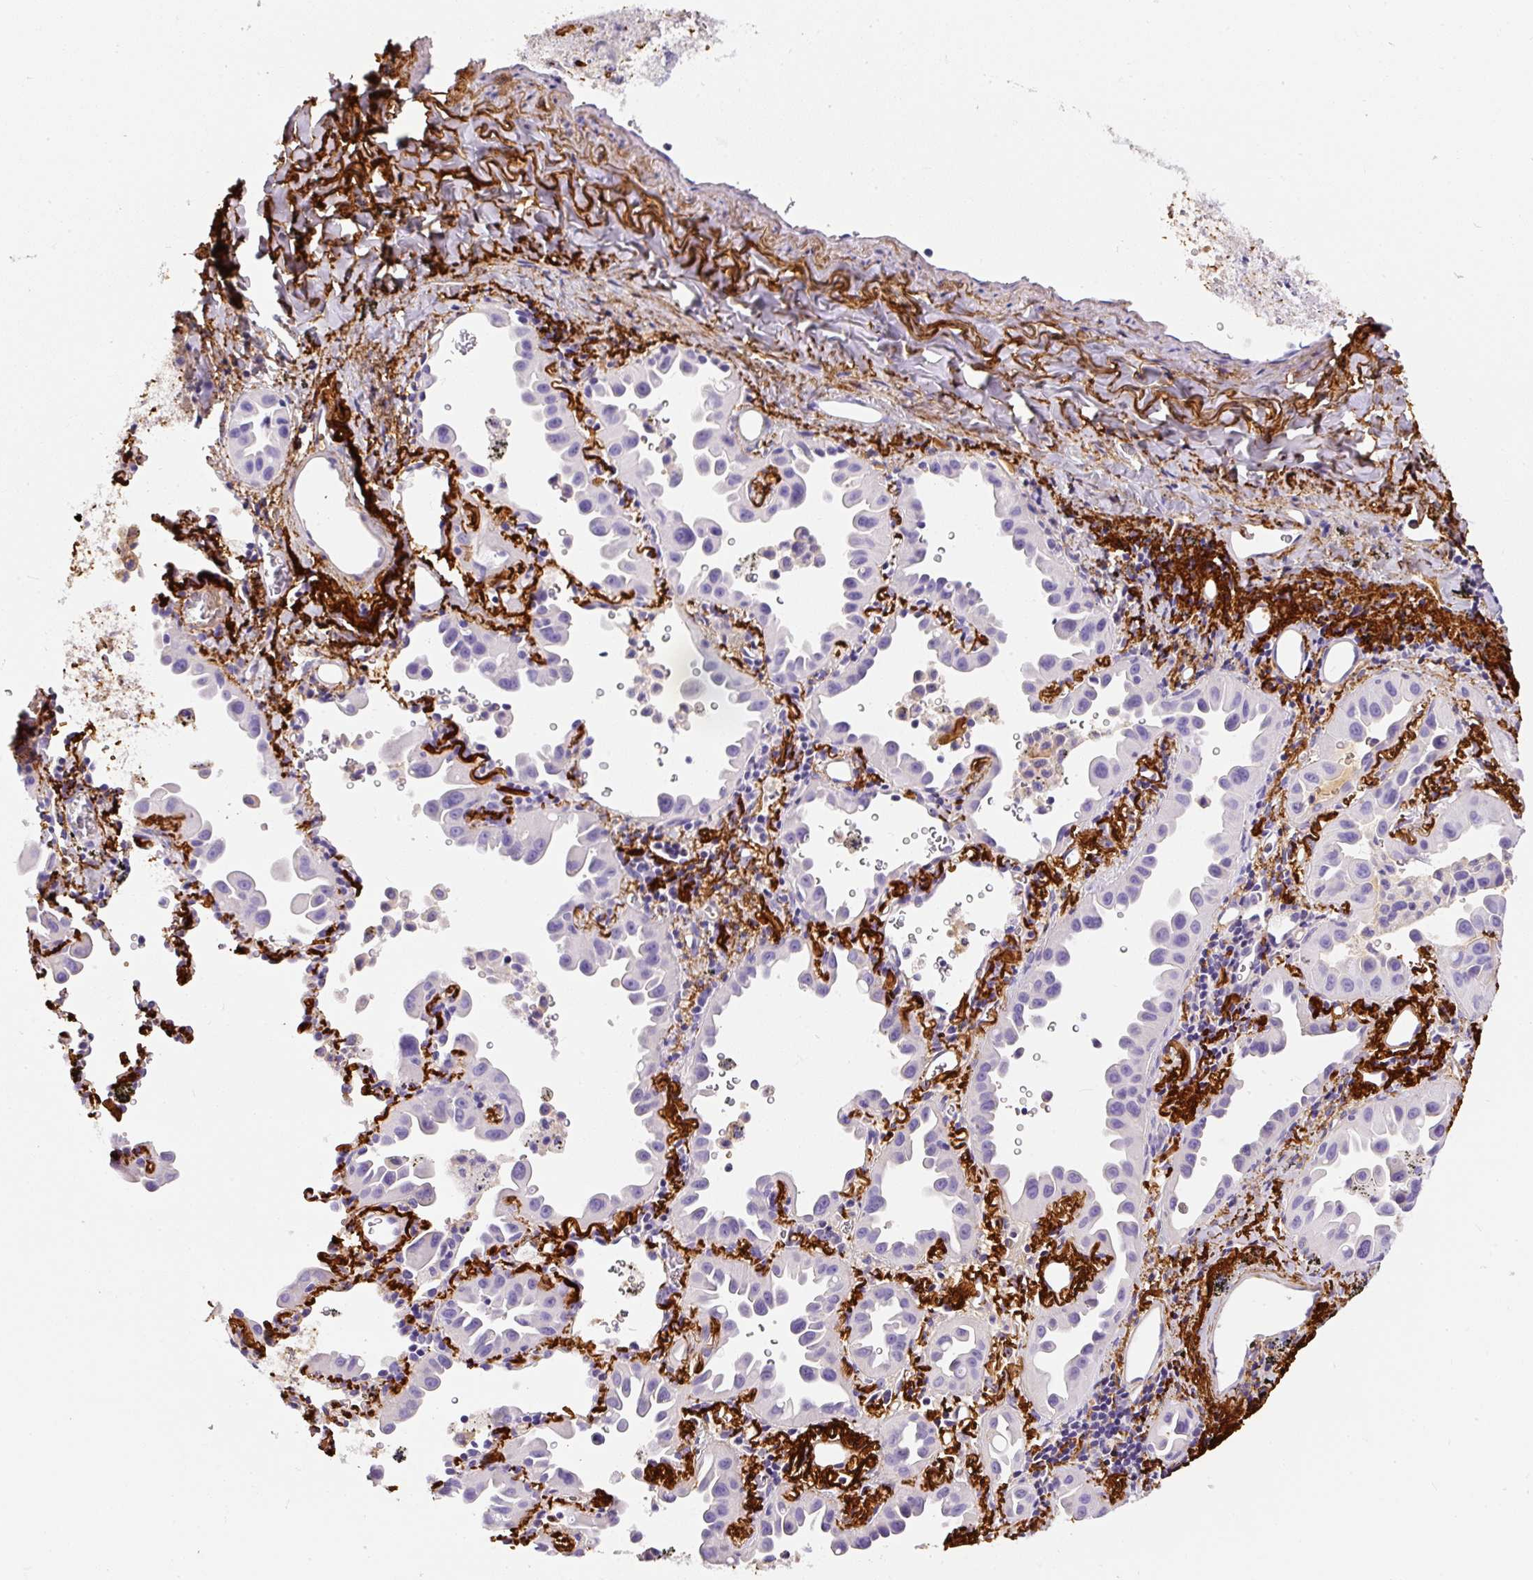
{"staining": {"intensity": "negative", "quantity": "none", "location": "none"}, "tissue": "lung cancer", "cell_type": "Tumor cells", "image_type": "cancer", "snomed": [{"axis": "morphology", "description": "Adenocarcinoma, NOS"}, {"axis": "topography", "description": "Lung"}], "caption": "DAB immunohistochemical staining of human lung cancer (adenocarcinoma) exhibits no significant positivity in tumor cells.", "gene": "APCS", "patient": {"sex": "male", "age": 68}}